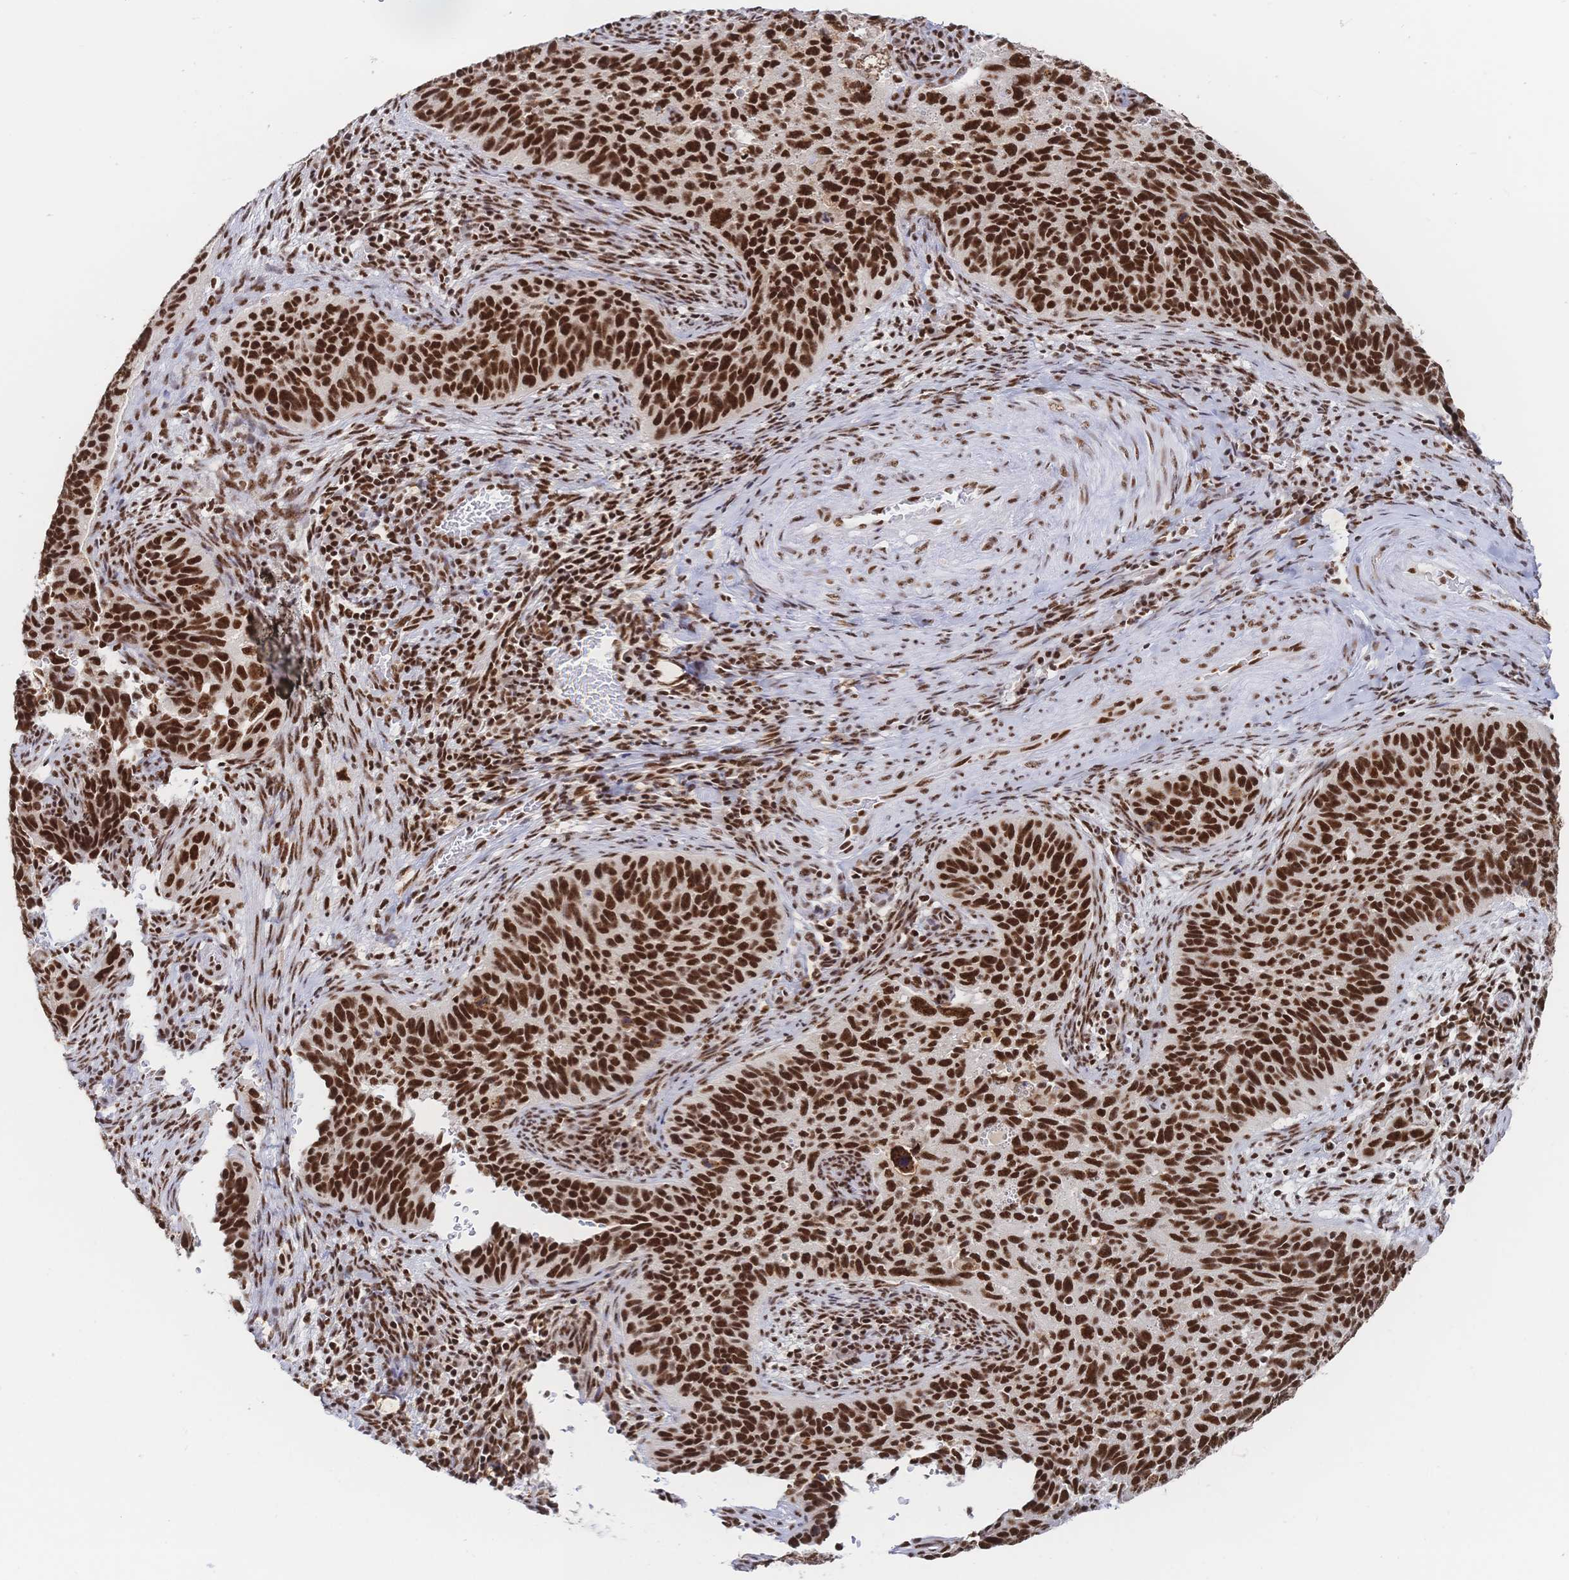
{"staining": {"intensity": "strong", "quantity": ">75%", "location": "nuclear"}, "tissue": "cervical cancer", "cell_type": "Tumor cells", "image_type": "cancer", "snomed": [{"axis": "morphology", "description": "Squamous cell carcinoma, NOS"}, {"axis": "topography", "description": "Cervix"}], "caption": "Cervical squamous cell carcinoma tissue exhibits strong nuclear positivity in about >75% of tumor cells", "gene": "SRSF1", "patient": {"sex": "female", "age": 51}}